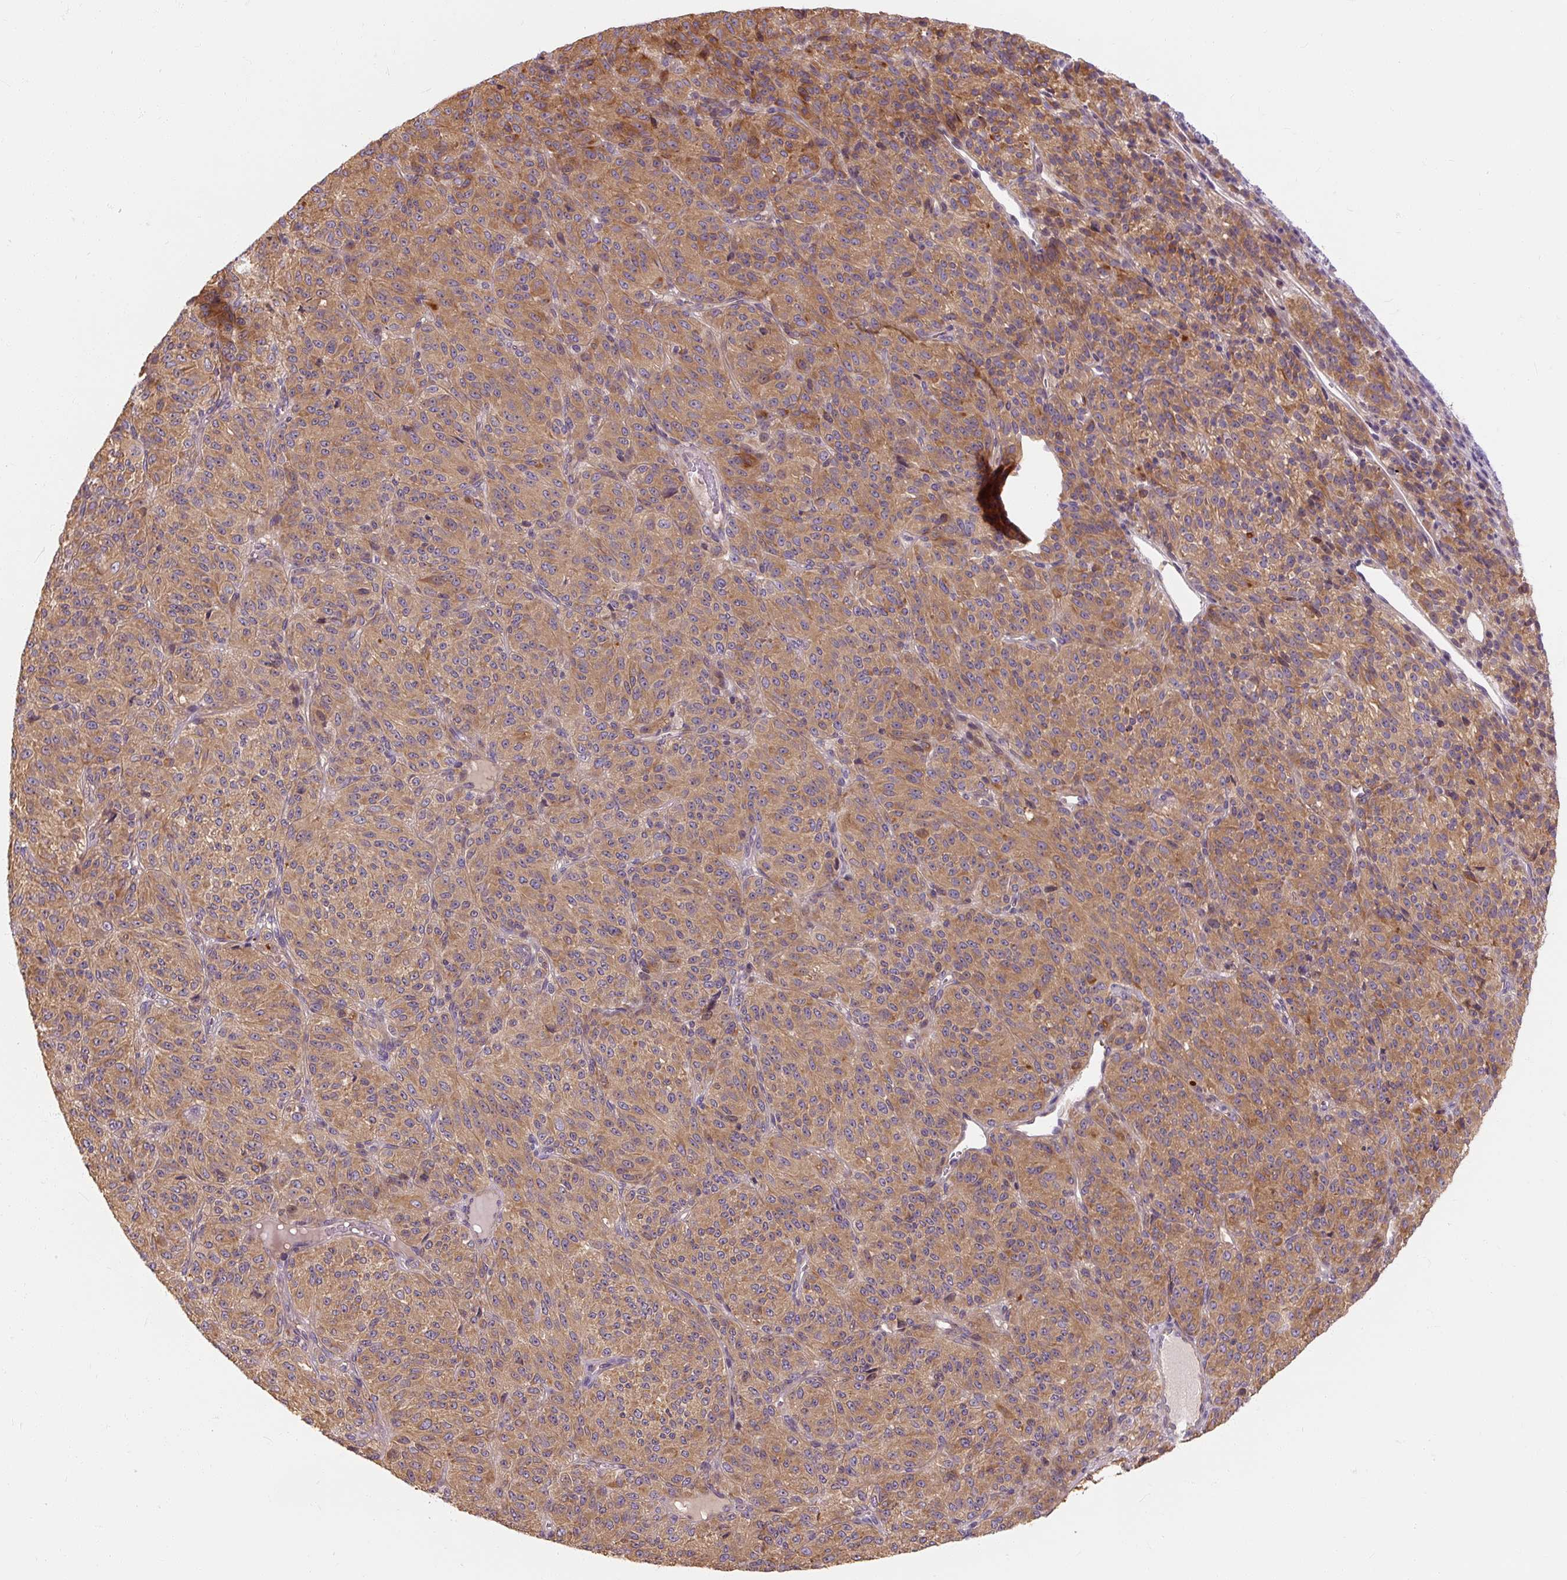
{"staining": {"intensity": "moderate", "quantity": ">75%", "location": "cytoplasmic/membranous"}, "tissue": "melanoma", "cell_type": "Tumor cells", "image_type": "cancer", "snomed": [{"axis": "morphology", "description": "Malignant melanoma, Metastatic site"}, {"axis": "topography", "description": "Brain"}], "caption": "A medium amount of moderate cytoplasmic/membranous staining is identified in about >75% of tumor cells in melanoma tissue. (Brightfield microscopy of DAB IHC at high magnification).", "gene": "RB1CC1", "patient": {"sex": "female", "age": 56}}